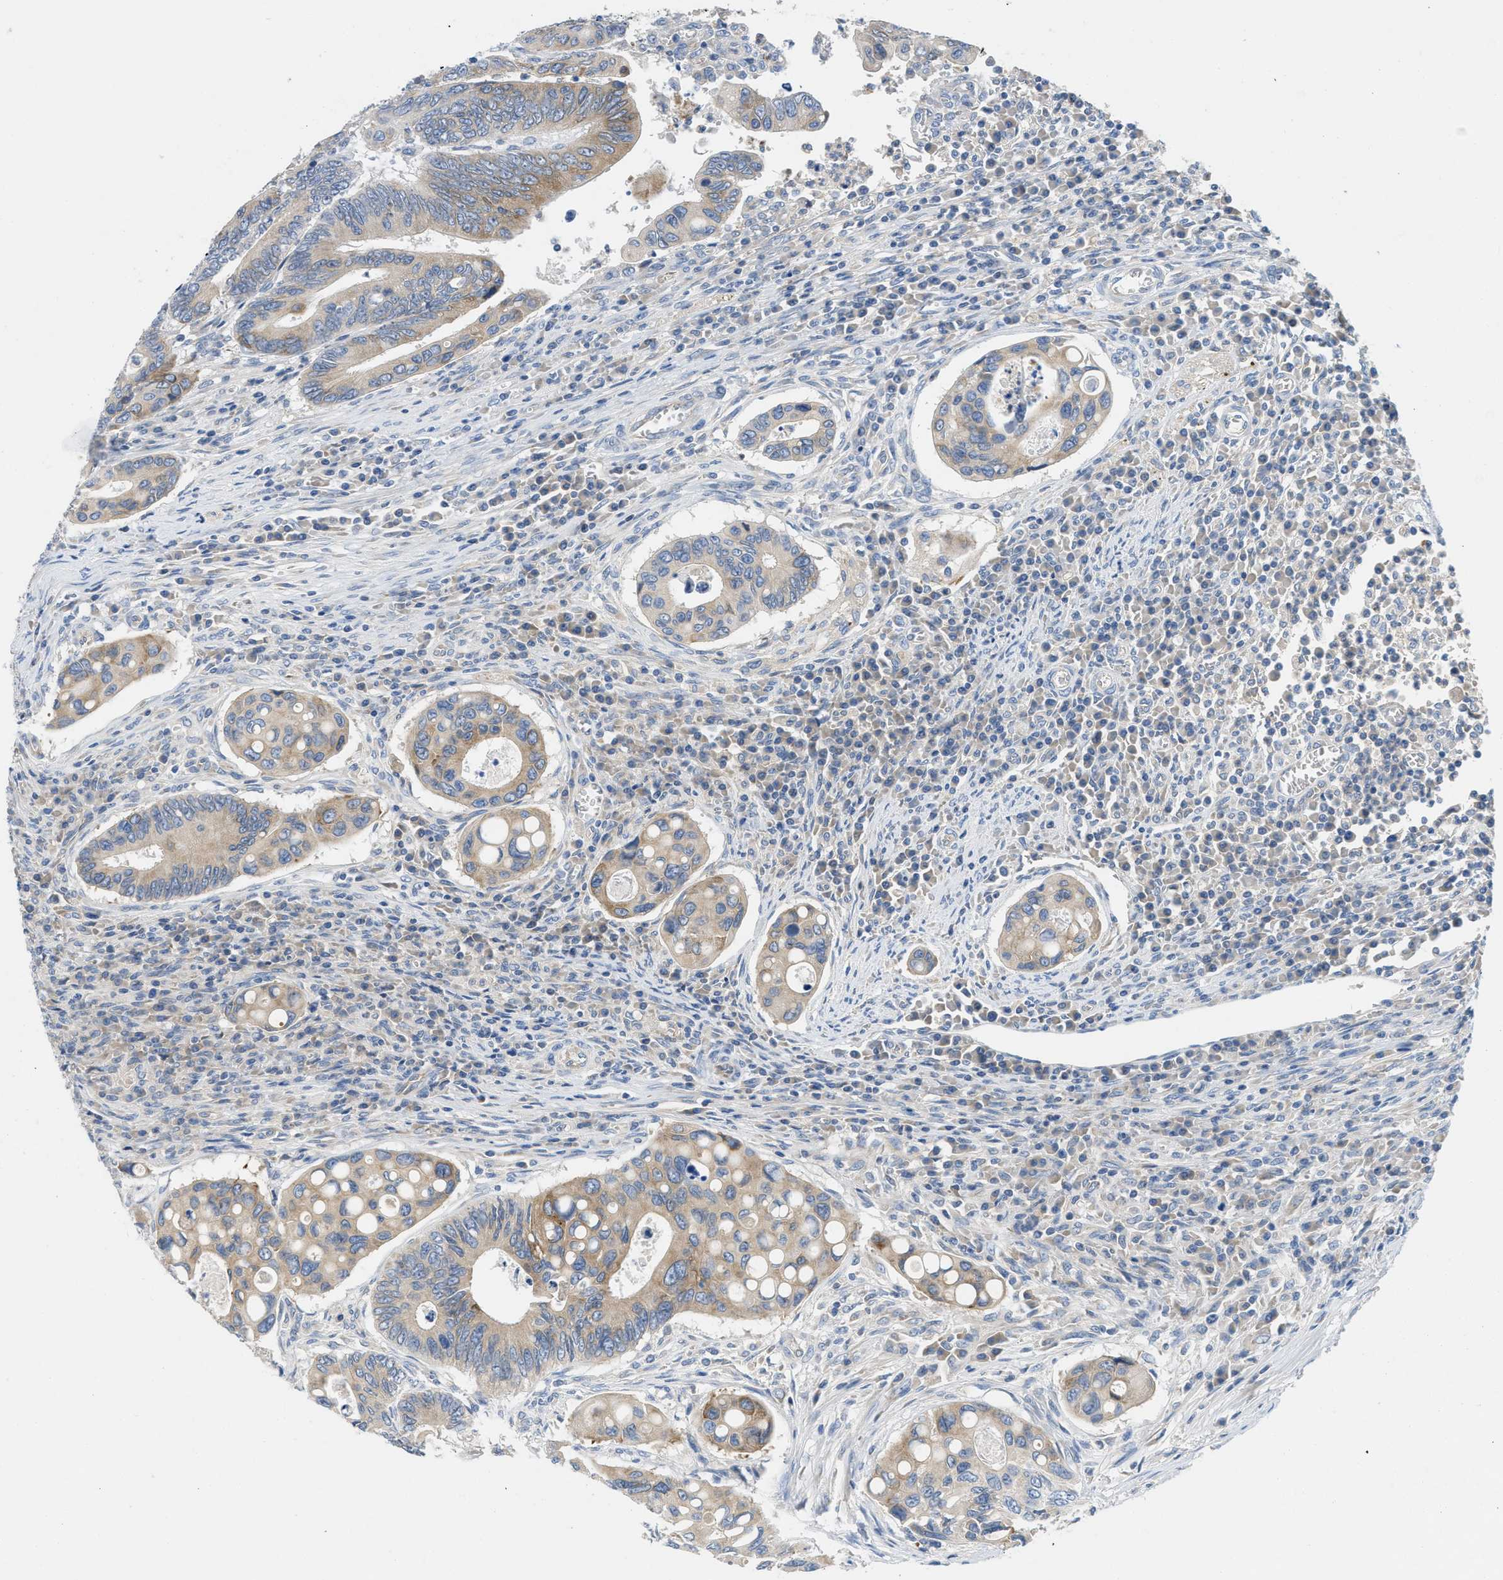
{"staining": {"intensity": "moderate", "quantity": "25%-75%", "location": "cytoplasmic/membranous"}, "tissue": "colorectal cancer", "cell_type": "Tumor cells", "image_type": "cancer", "snomed": [{"axis": "morphology", "description": "Inflammation, NOS"}, {"axis": "morphology", "description": "Adenocarcinoma, NOS"}, {"axis": "topography", "description": "Colon"}], "caption": "Tumor cells reveal medium levels of moderate cytoplasmic/membranous staining in approximately 25%-75% of cells in human adenocarcinoma (colorectal). (DAB IHC with brightfield microscopy, high magnification).", "gene": "PGR", "patient": {"sex": "male", "age": 72}}